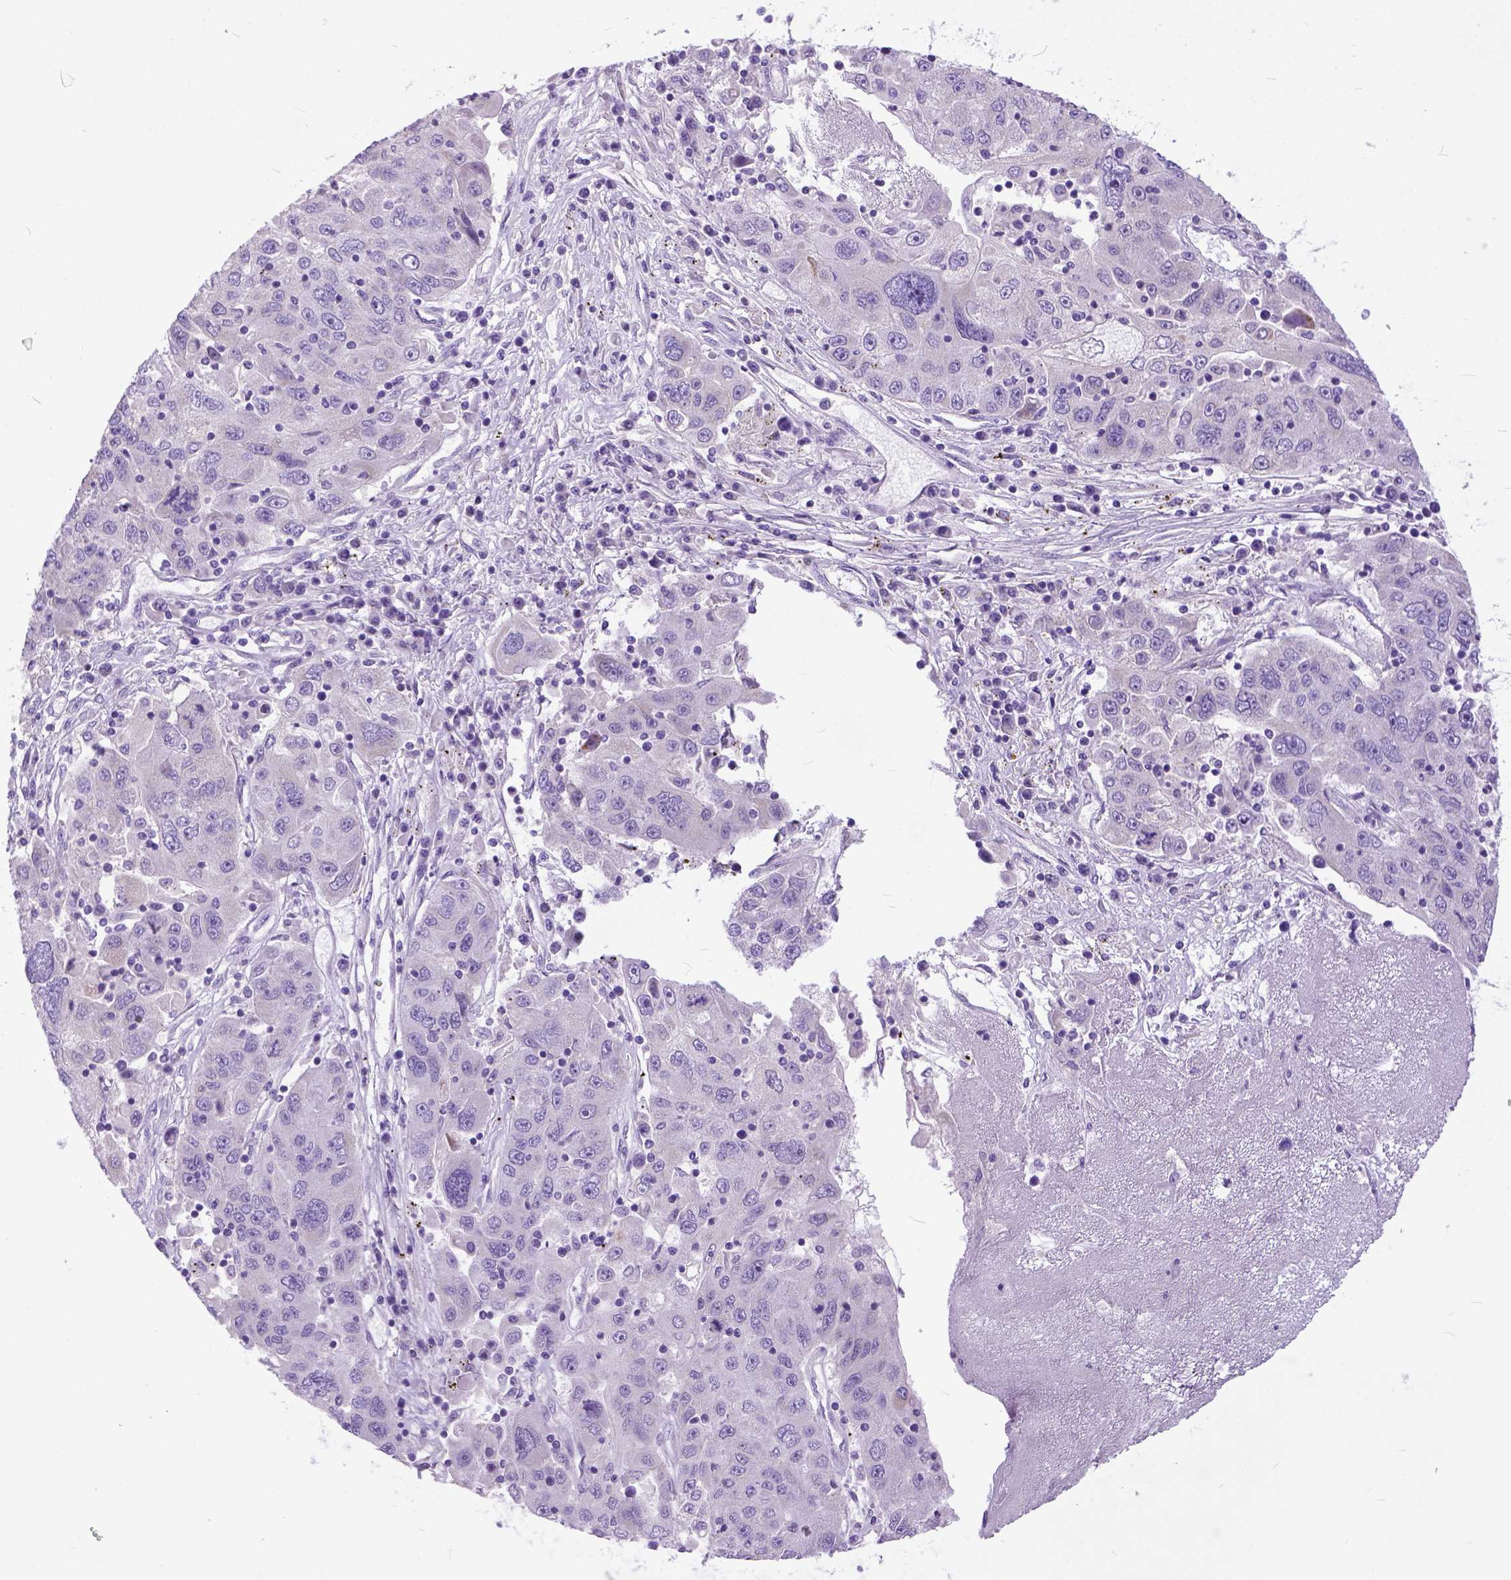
{"staining": {"intensity": "negative", "quantity": "none", "location": "none"}, "tissue": "stomach cancer", "cell_type": "Tumor cells", "image_type": "cancer", "snomed": [{"axis": "morphology", "description": "Adenocarcinoma, NOS"}, {"axis": "topography", "description": "Stomach"}], "caption": "Adenocarcinoma (stomach) was stained to show a protein in brown. There is no significant expression in tumor cells.", "gene": "PLK5", "patient": {"sex": "male", "age": 56}}